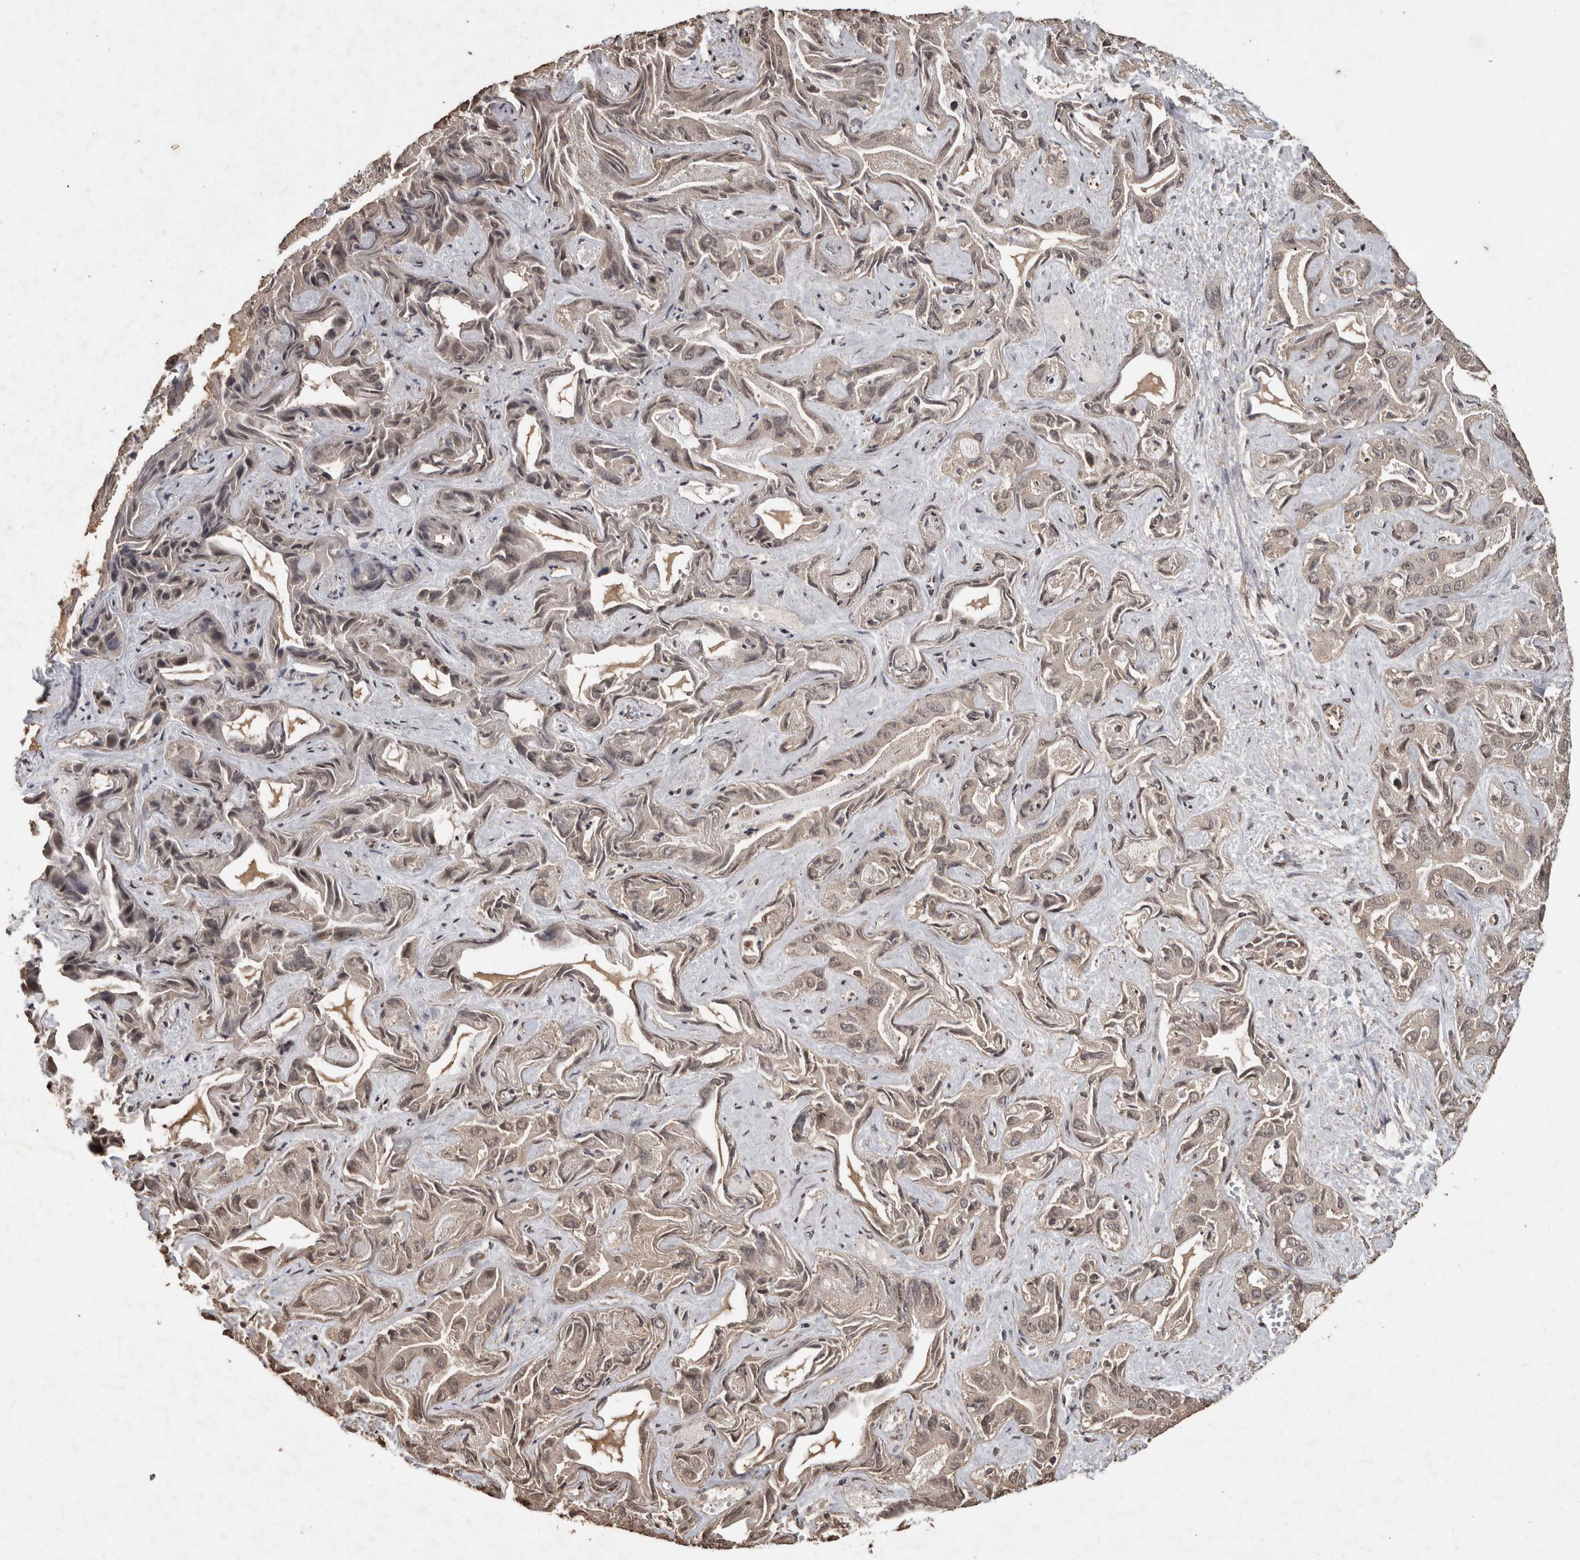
{"staining": {"intensity": "weak", "quantity": "25%-75%", "location": "cytoplasmic/membranous"}, "tissue": "liver cancer", "cell_type": "Tumor cells", "image_type": "cancer", "snomed": [{"axis": "morphology", "description": "Cholangiocarcinoma"}, {"axis": "topography", "description": "Liver"}], "caption": "This is a histology image of immunohistochemistry (IHC) staining of liver cholangiocarcinoma, which shows weak positivity in the cytoplasmic/membranous of tumor cells.", "gene": "PINK1", "patient": {"sex": "female", "age": 52}}